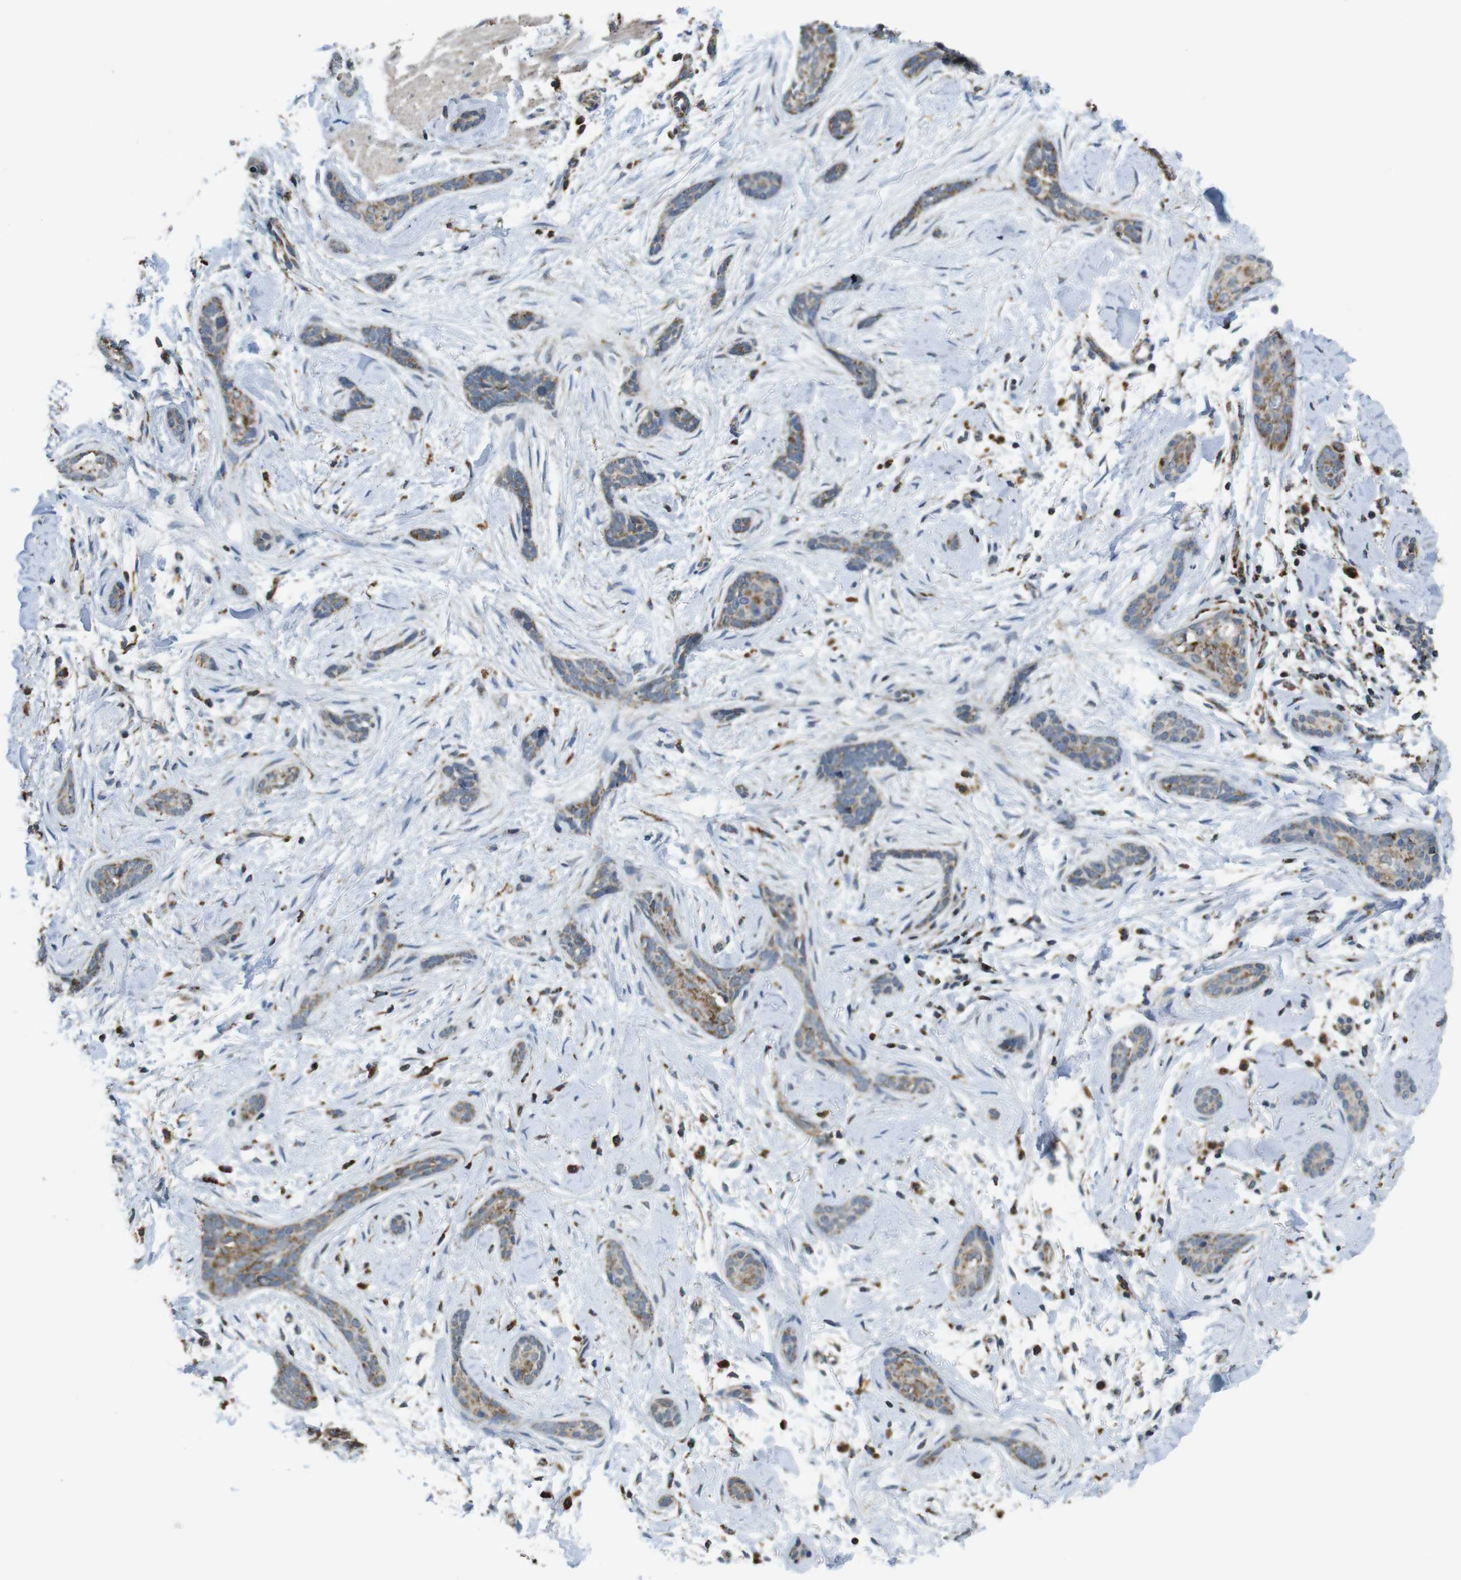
{"staining": {"intensity": "weak", "quantity": "25%-75%", "location": "cytoplasmic/membranous"}, "tissue": "skin cancer", "cell_type": "Tumor cells", "image_type": "cancer", "snomed": [{"axis": "morphology", "description": "Basal cell carcinoma"}, {"axis": "morphology", "description": "Adnexal tumor, benign"}, {"axis": "topography", "description": "Skin"}], "caption": "Protein expression analysis of human skin benign adnexal tumor reveals weak cytoplasmic/membranous expression in approximately 25%-75% of tumor cells.", "gene": "CALHM2", "patient": {"sex": "female", "age": 42}}